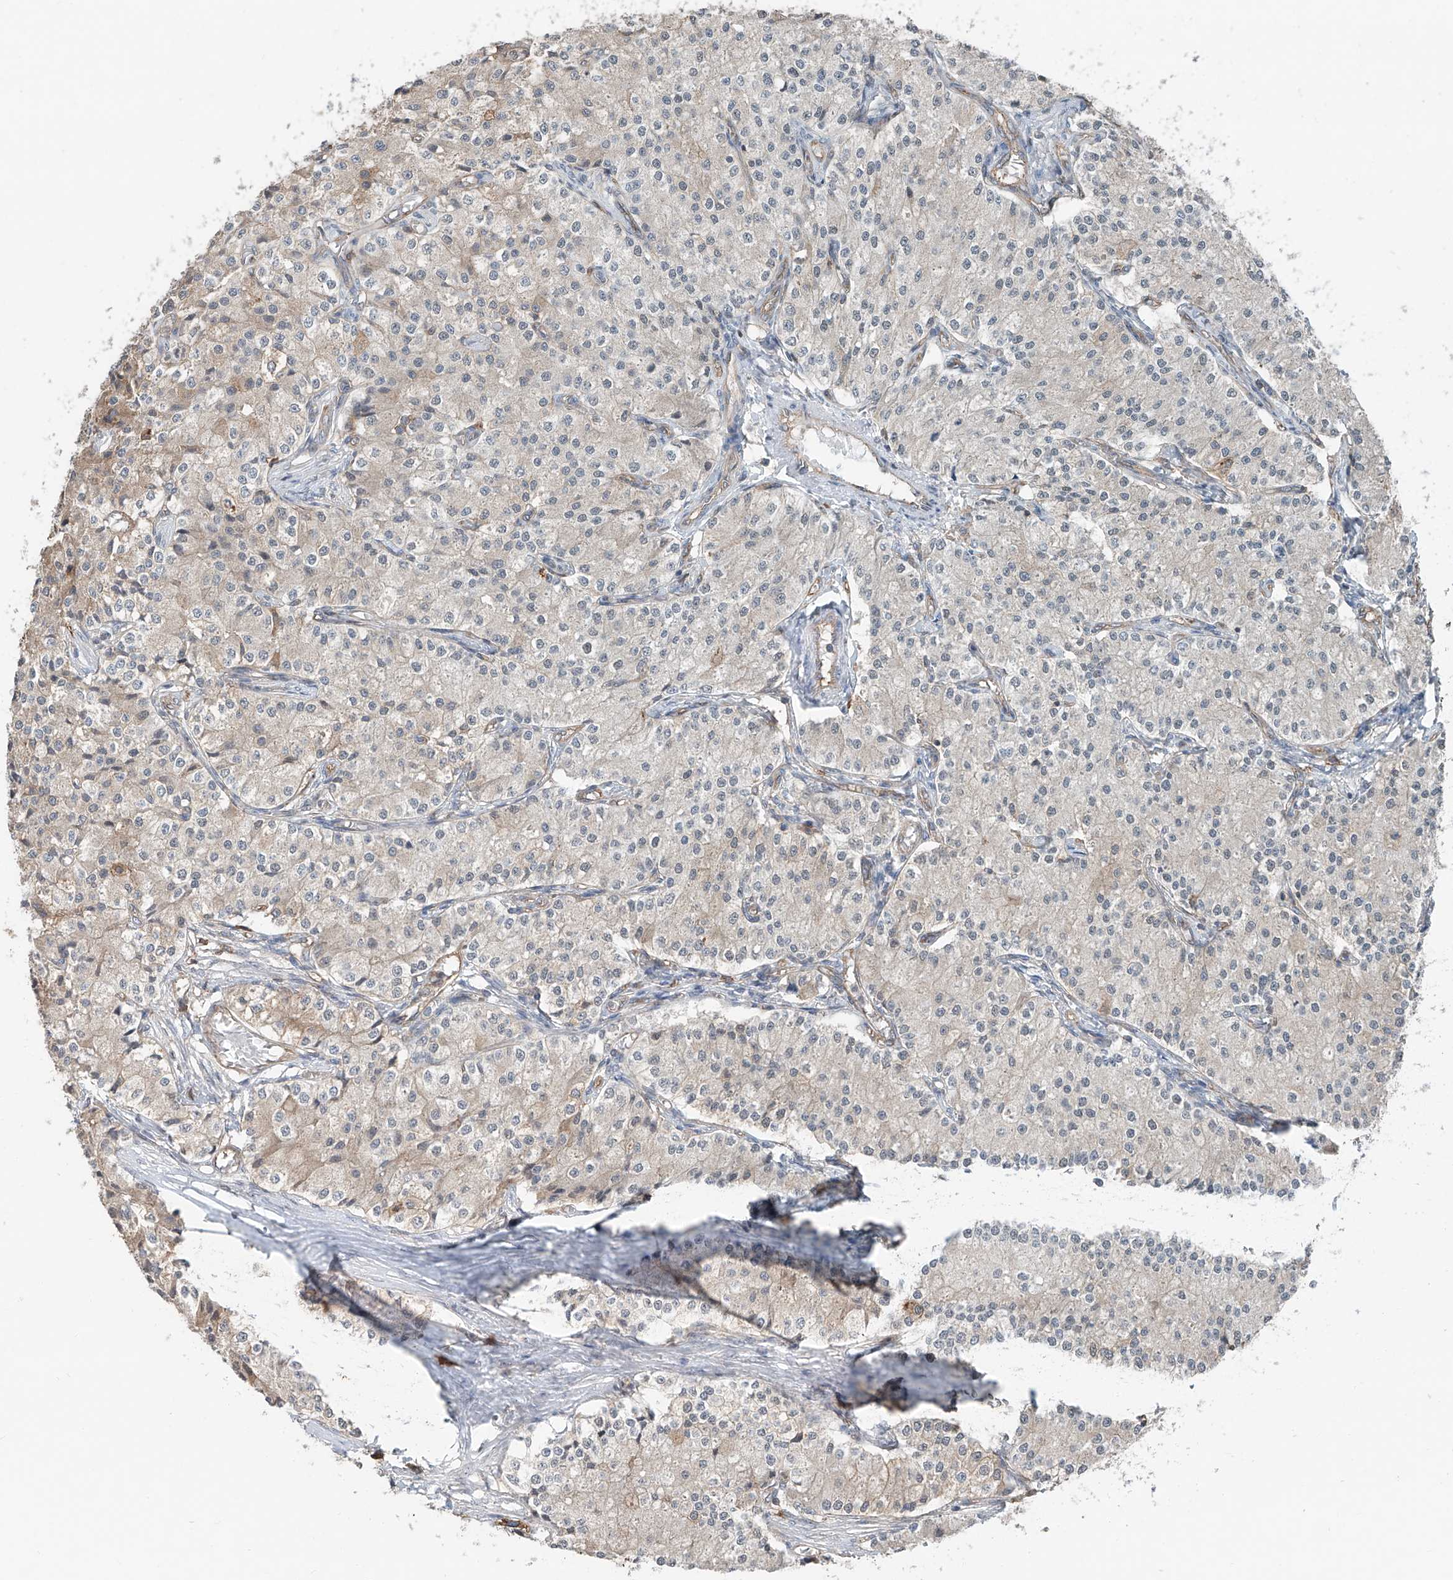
{"staining": {"intensity": "weak", "quantity": "<25%", "location": "cytoplasmic/membranous"}, "tissue": "carcinoid", "cell_type": "Tumor cells", "image_type": "cancer", "snomed": [{"axis": "morphology", "description": "Carcinoid, malignant, NOS"}, {"axis": "topography", "description": "Colon"}], "caption": "Immunohistochemistry of human carcinoid shows no staining in tumor cells.", "gene": "KCNK10", "patient": {"sex": "female", "age": 52}}